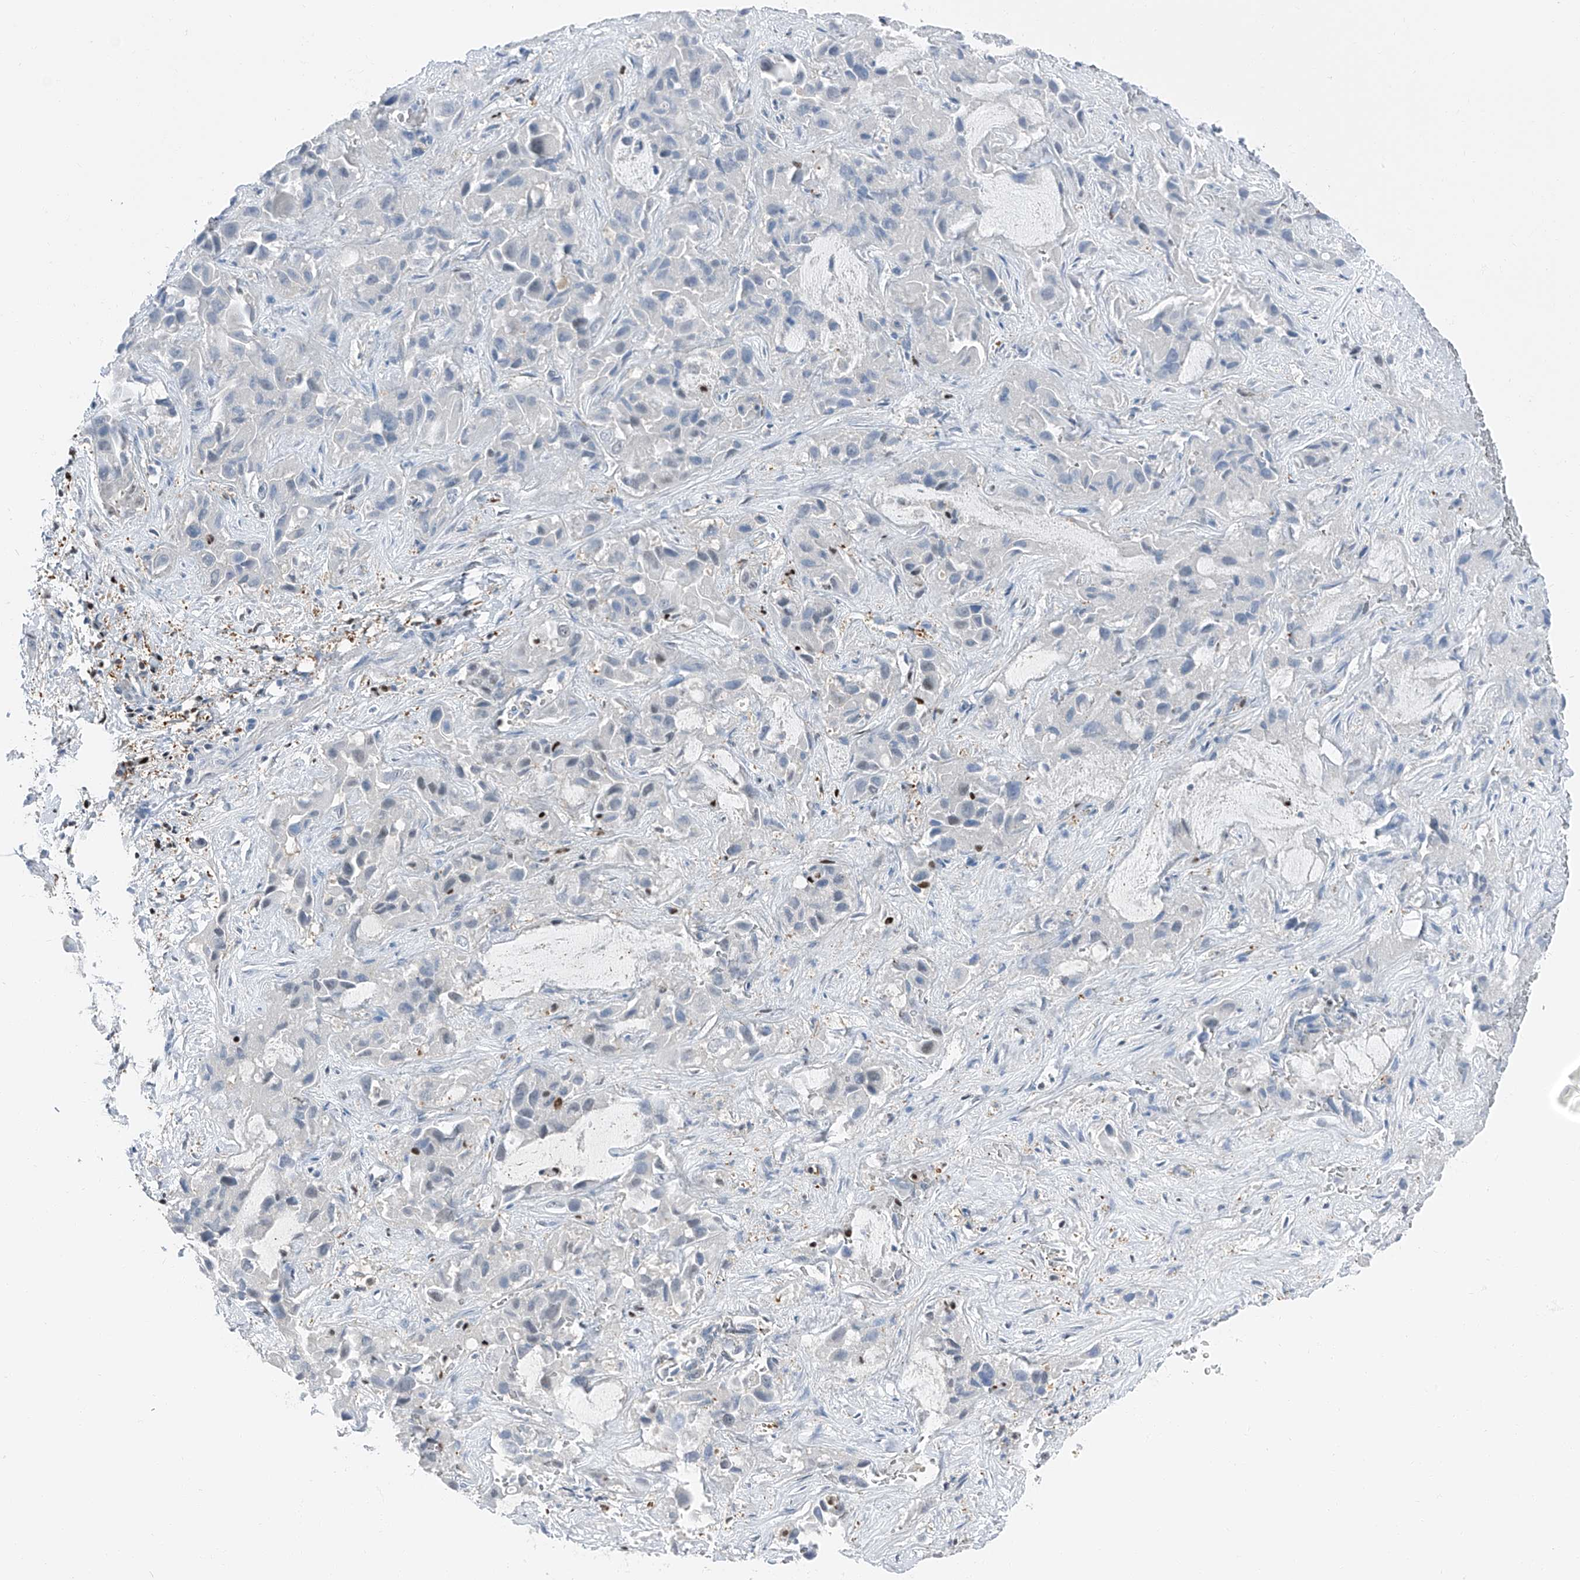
{"staining": {"intensity": "negative", "quantity": "none", "location": "none"}, "tissue": "liver cancer", "cell_type": "Tumor cells", "image_type": "cancer", "snomed": [{"axis": "morphology", "description": "Cholangiocarcinoma"}, {"axis": "topography", "description": "Liver"}], "caption": "An image of human cholangiocarcinoma (liver) is negative for staining in tumor cells.", "gene": "PSMB10", "patient": {"sex": "female", "age": 52}}